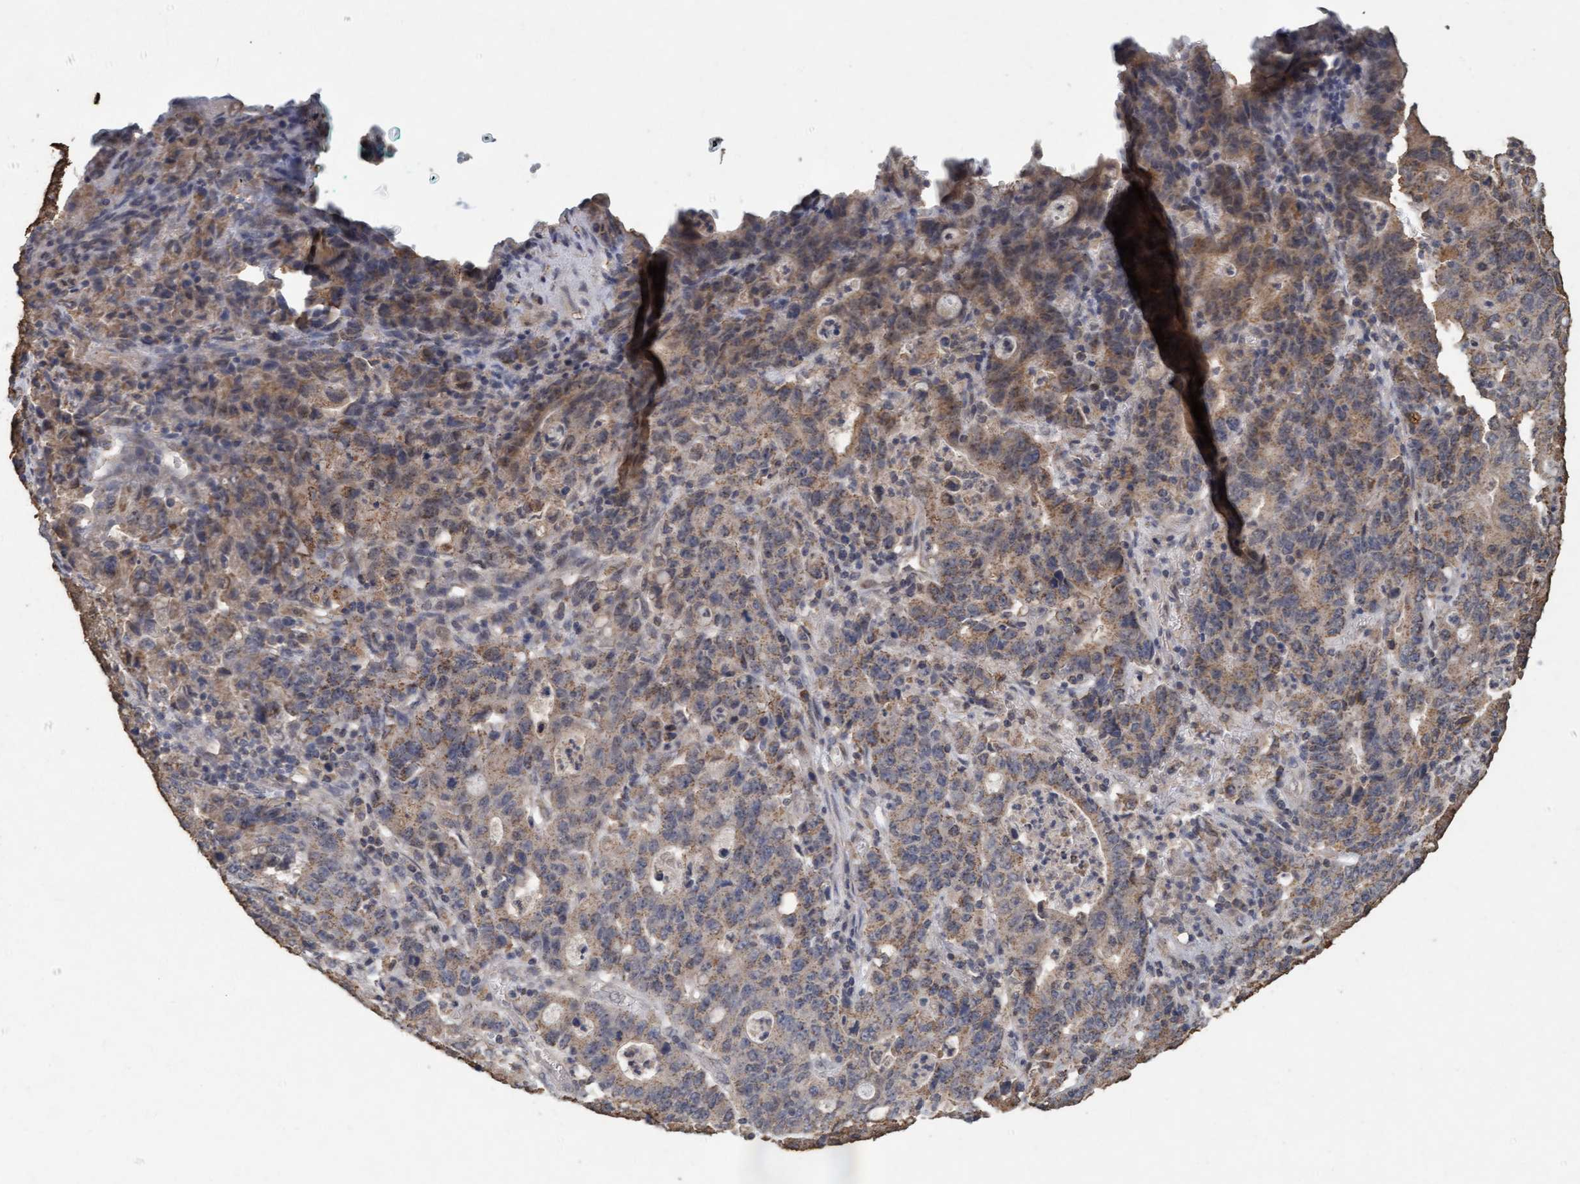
{"staining": {"intensity": "weak", "quantity": ">75%", "location": "cytoplasmic/membranous"}, "tissue": "stomach cancer", "cell_type": "Tumor cells", "image_type": "cancer", "snomed": [{"axis": "morphology", "description": "Adenocarcinoma, NOS"}, {"axis": "topography", "description": "Stomach, upper"}], "caption": "About >75% of tumor cells in stomach adenocarcinoma exhibit weak cytoplasmic/membranous protein staining as visualized by brown immunohistochemical staining.", "gene": "VSIG8", "patient": {"sex": "male", "age": 69}}